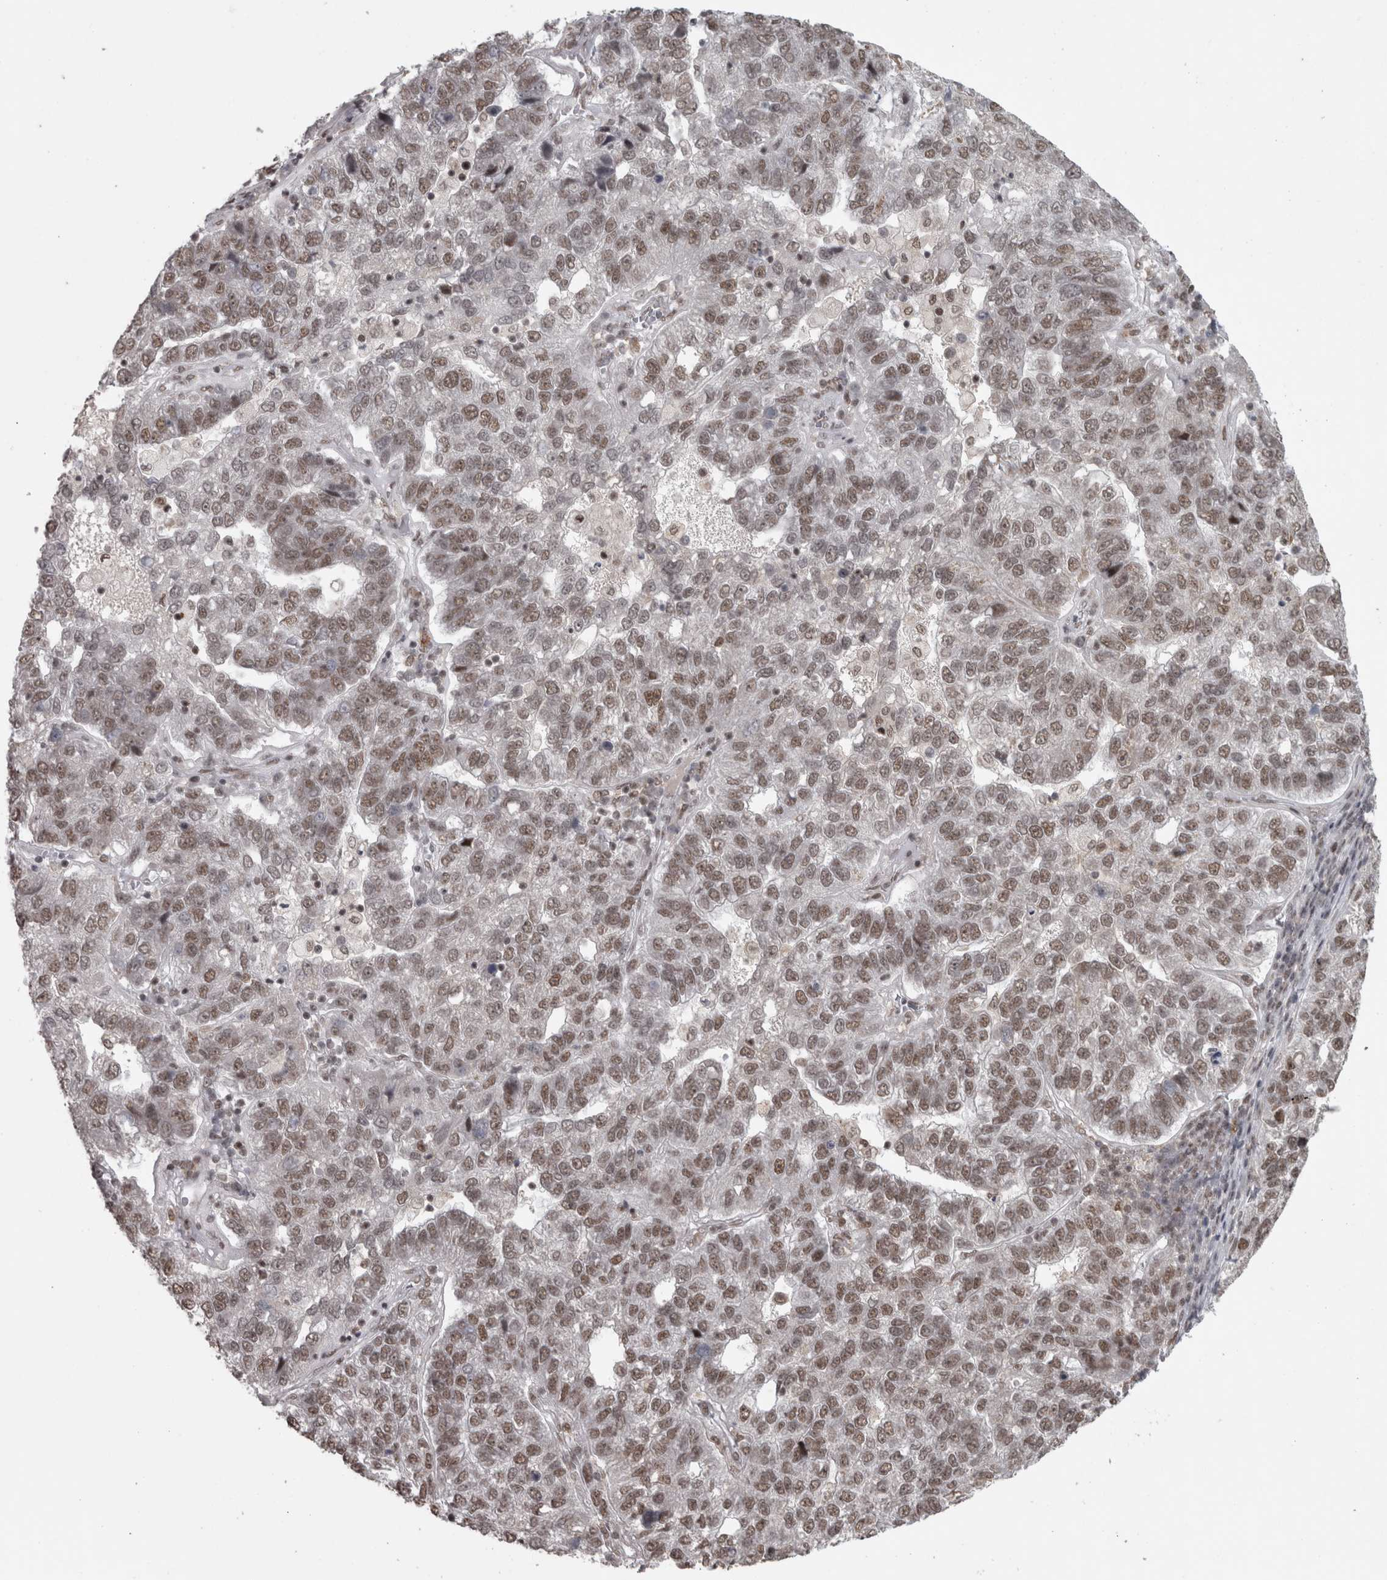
{"staining": {"intensity": "moderate", "quantity": "25%-75%", "location": "nuclear"}, "tissue": "pancreatic cancer", "cell_type": "Tumor cells", "image_type": "cancer", "snomed": [{"axis": "morphology", "description": "Adenocarcinoma, NOS"}, {"axis": "topography", "description": "Pancreas"}], "caption": "Immunohistochemistry image of neoplastic tissue: human pancreatic adenocarcinoma stained using immunohistochemistry (IHC) demonstrates medium levels of moderate protein expression localized specifically in the nuclear of tumor cells, appearing as a nuclear brown color.", "gene": "MICU3", "patient": {"sex": "female", "age": 61}}